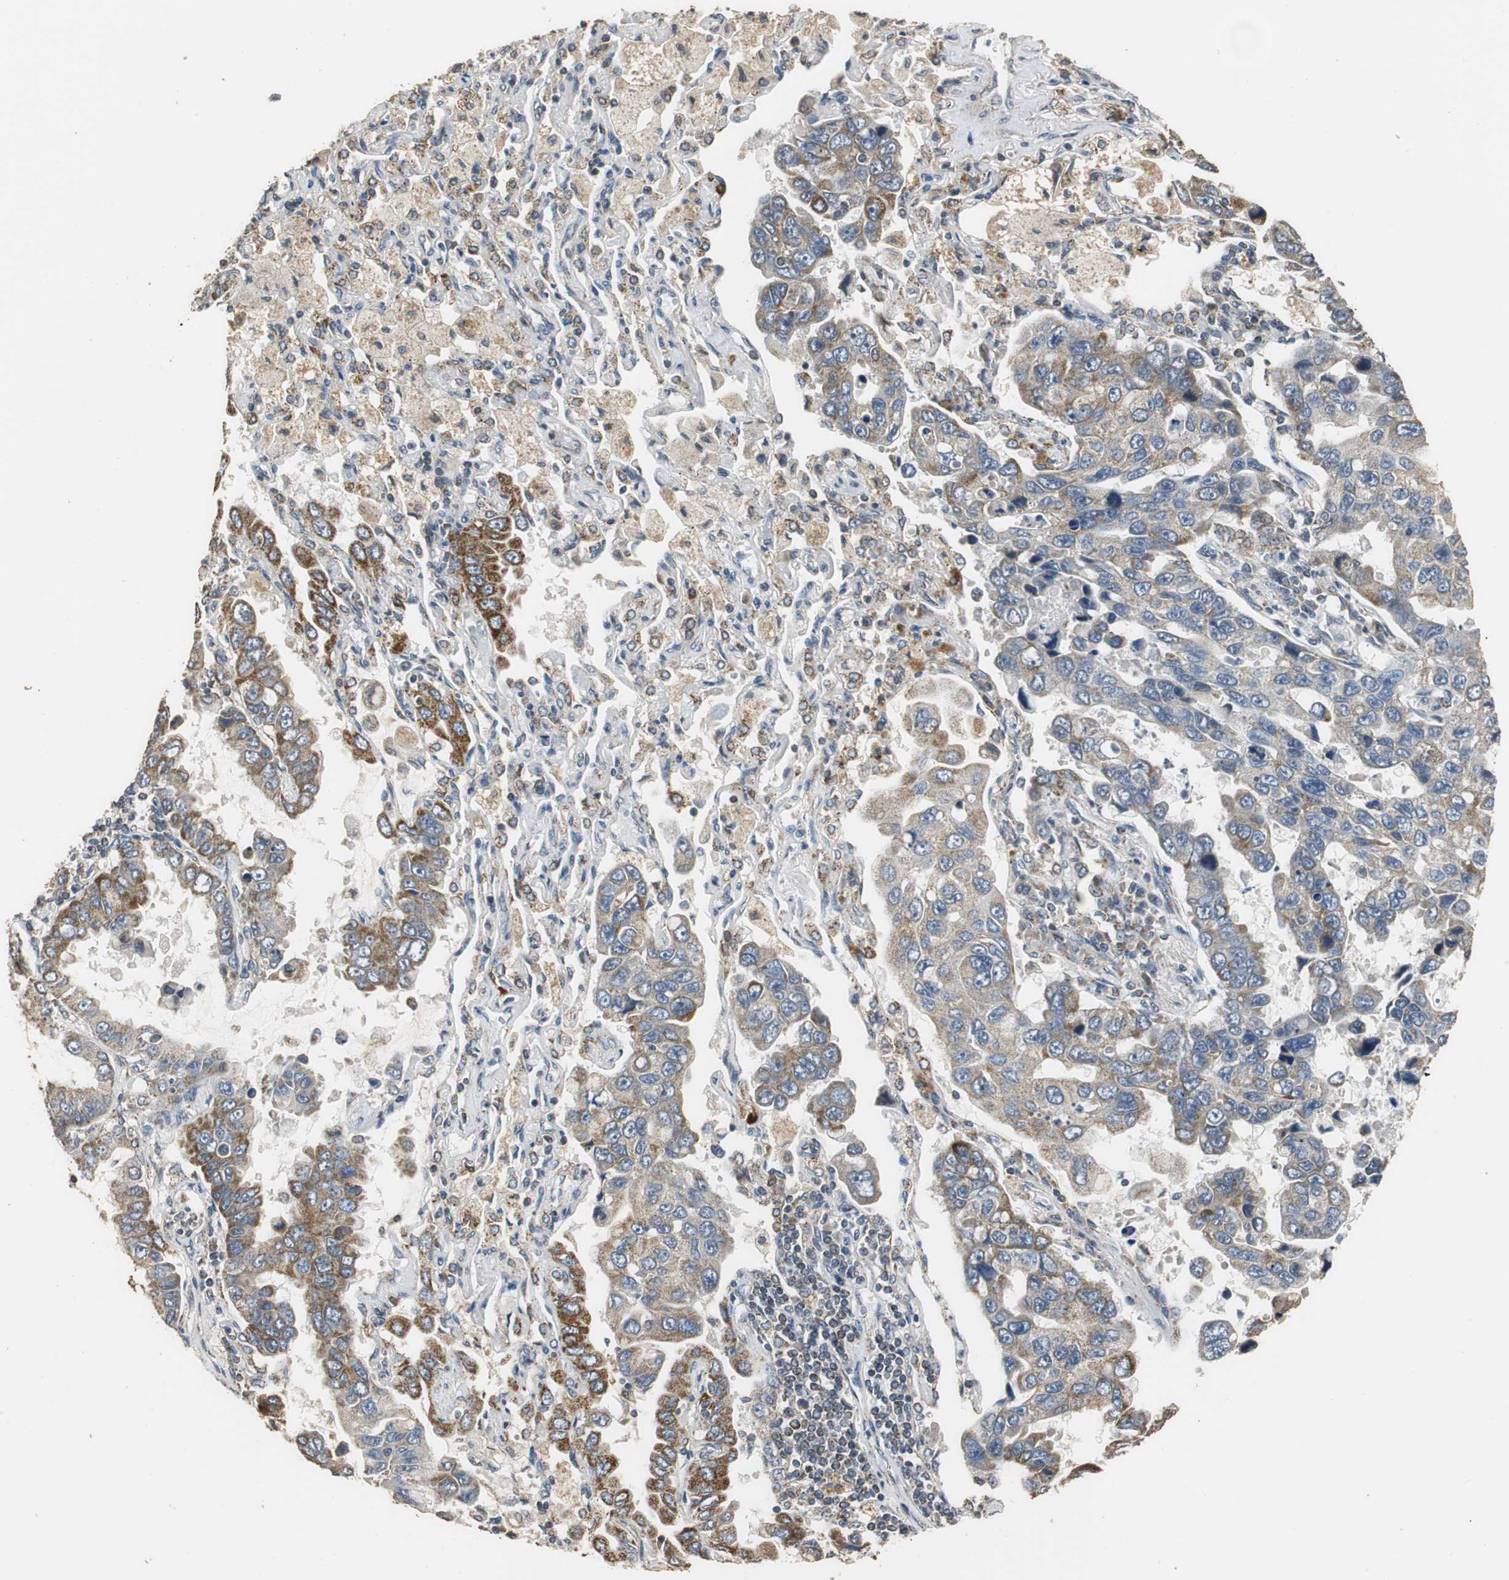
{"staining": {"intensity": "weak", "quantity": "25%-75%", "location": "cytoplasmic/membranous"}, "tissue": "lung cancer", "cell_type": "Tumor cells", "image_type": "cancer", "snomed": [{"axis": "morphology", "description": "Adenocarcinoma, NOS"}, {"axis": "topography", "description": "Lung"}], "caption": "High-magnification brightfield microscopy of adenocarcinoma (lung) stained with DAB (3,3'-diaminobenzidine) (brown) and counterstained with hematoxylin (blue). tumor cells exhibit weak cytoplasmic/membranous expression is identified in about25%-75% of cells.", "gene": "HMGCL", "patient": {"sex": "male", "age": 64}}